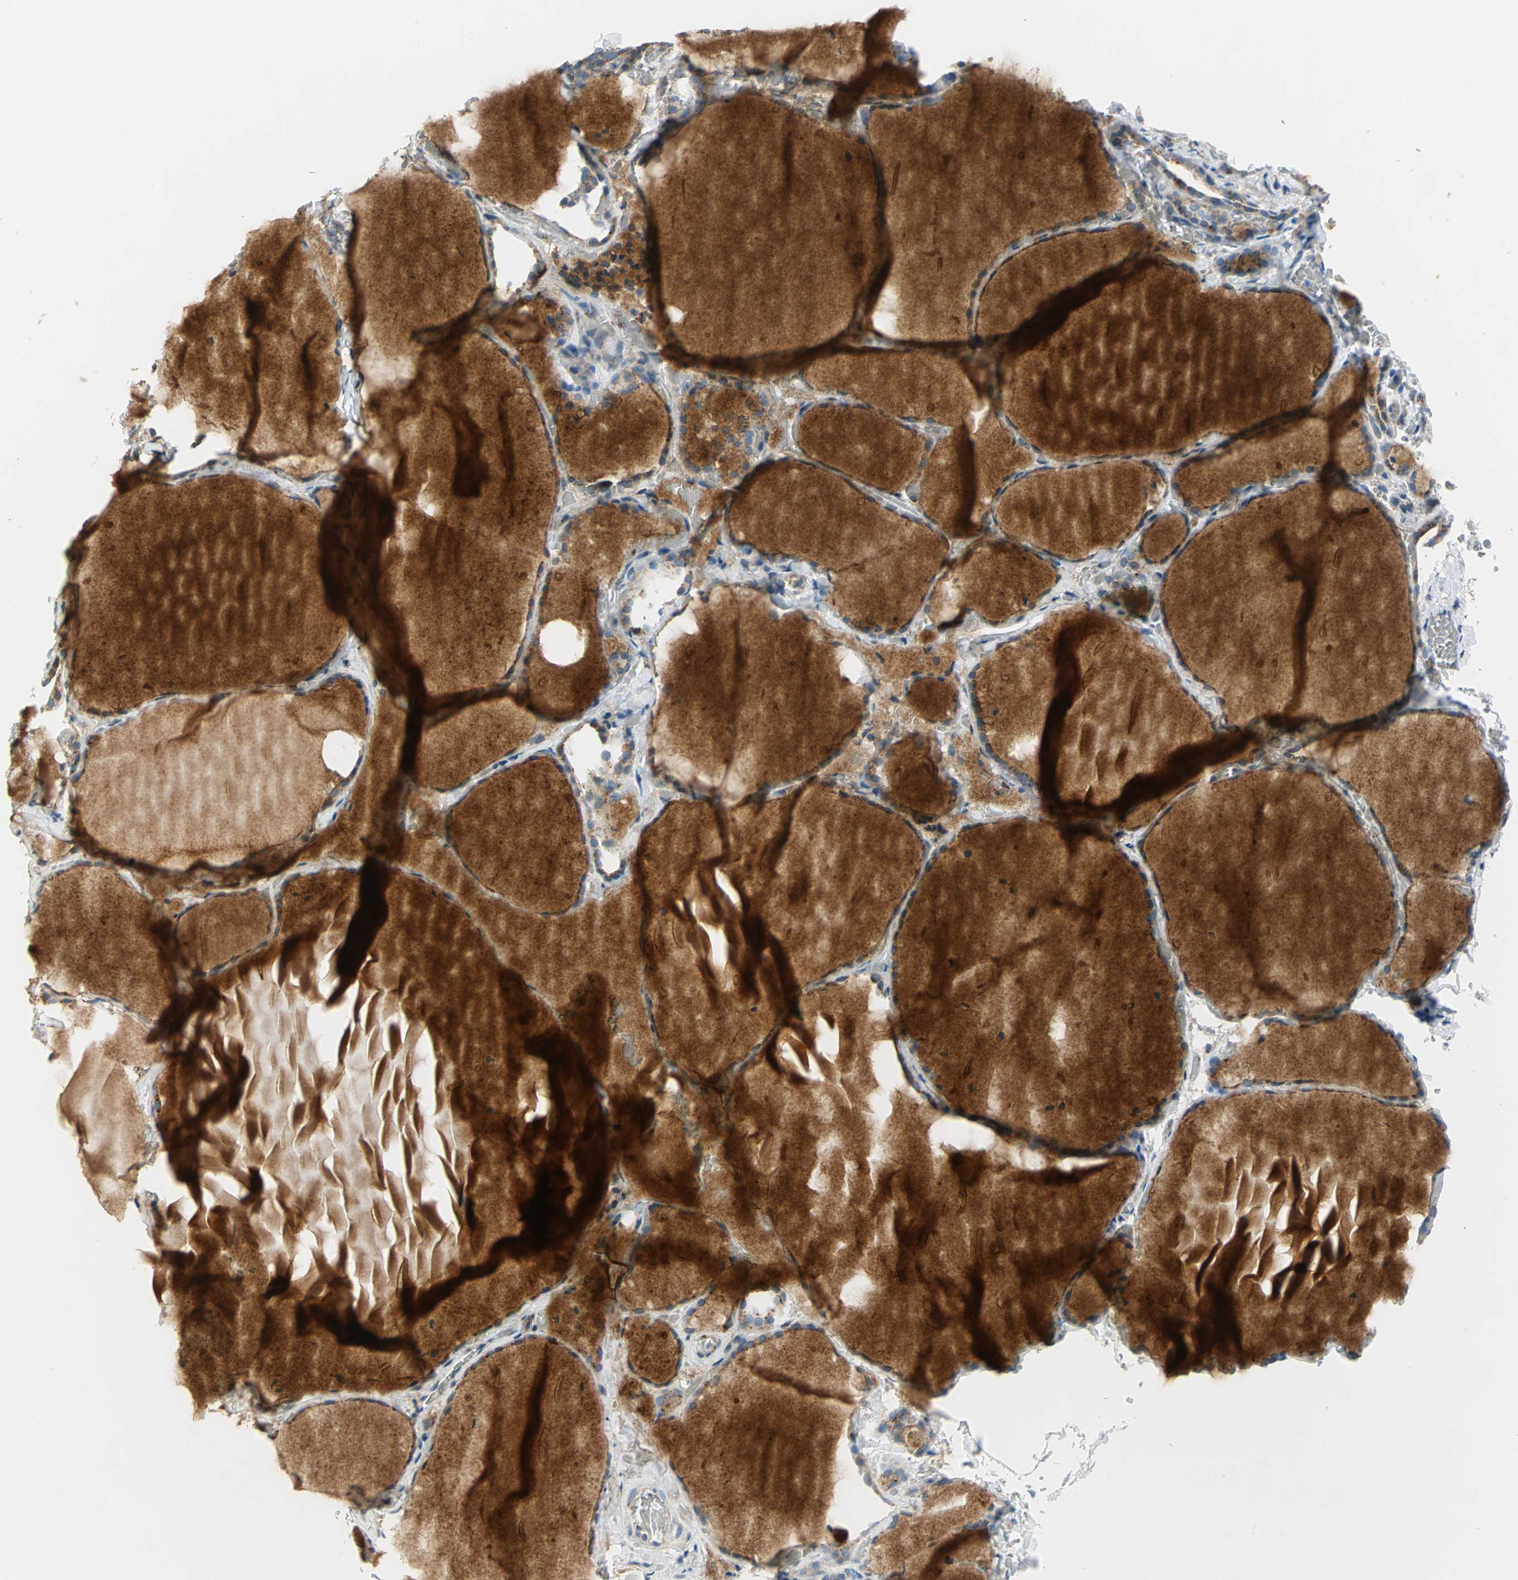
{"staining": {"intensity": "moderate", "quantity": ">75%", "location": "cytoplasmic/membranous"}, "tissue": "thyroid gland", "cell_type": "Glandular cells", "image_type": "normal", "snomed": [{"axis": "morphology", "description": "Normal tissue, NOS"}, {"axis": "topography", "description": "Thyroid gland"}], "caption": "Immunohistochemical staining of benign human thyroid gland reveals moderate cytoplasmic/membranous protein expression in approximately >75% of glandular cells.", "gene": "GPR3", "patient": {"sex": "female", "age": 22}}